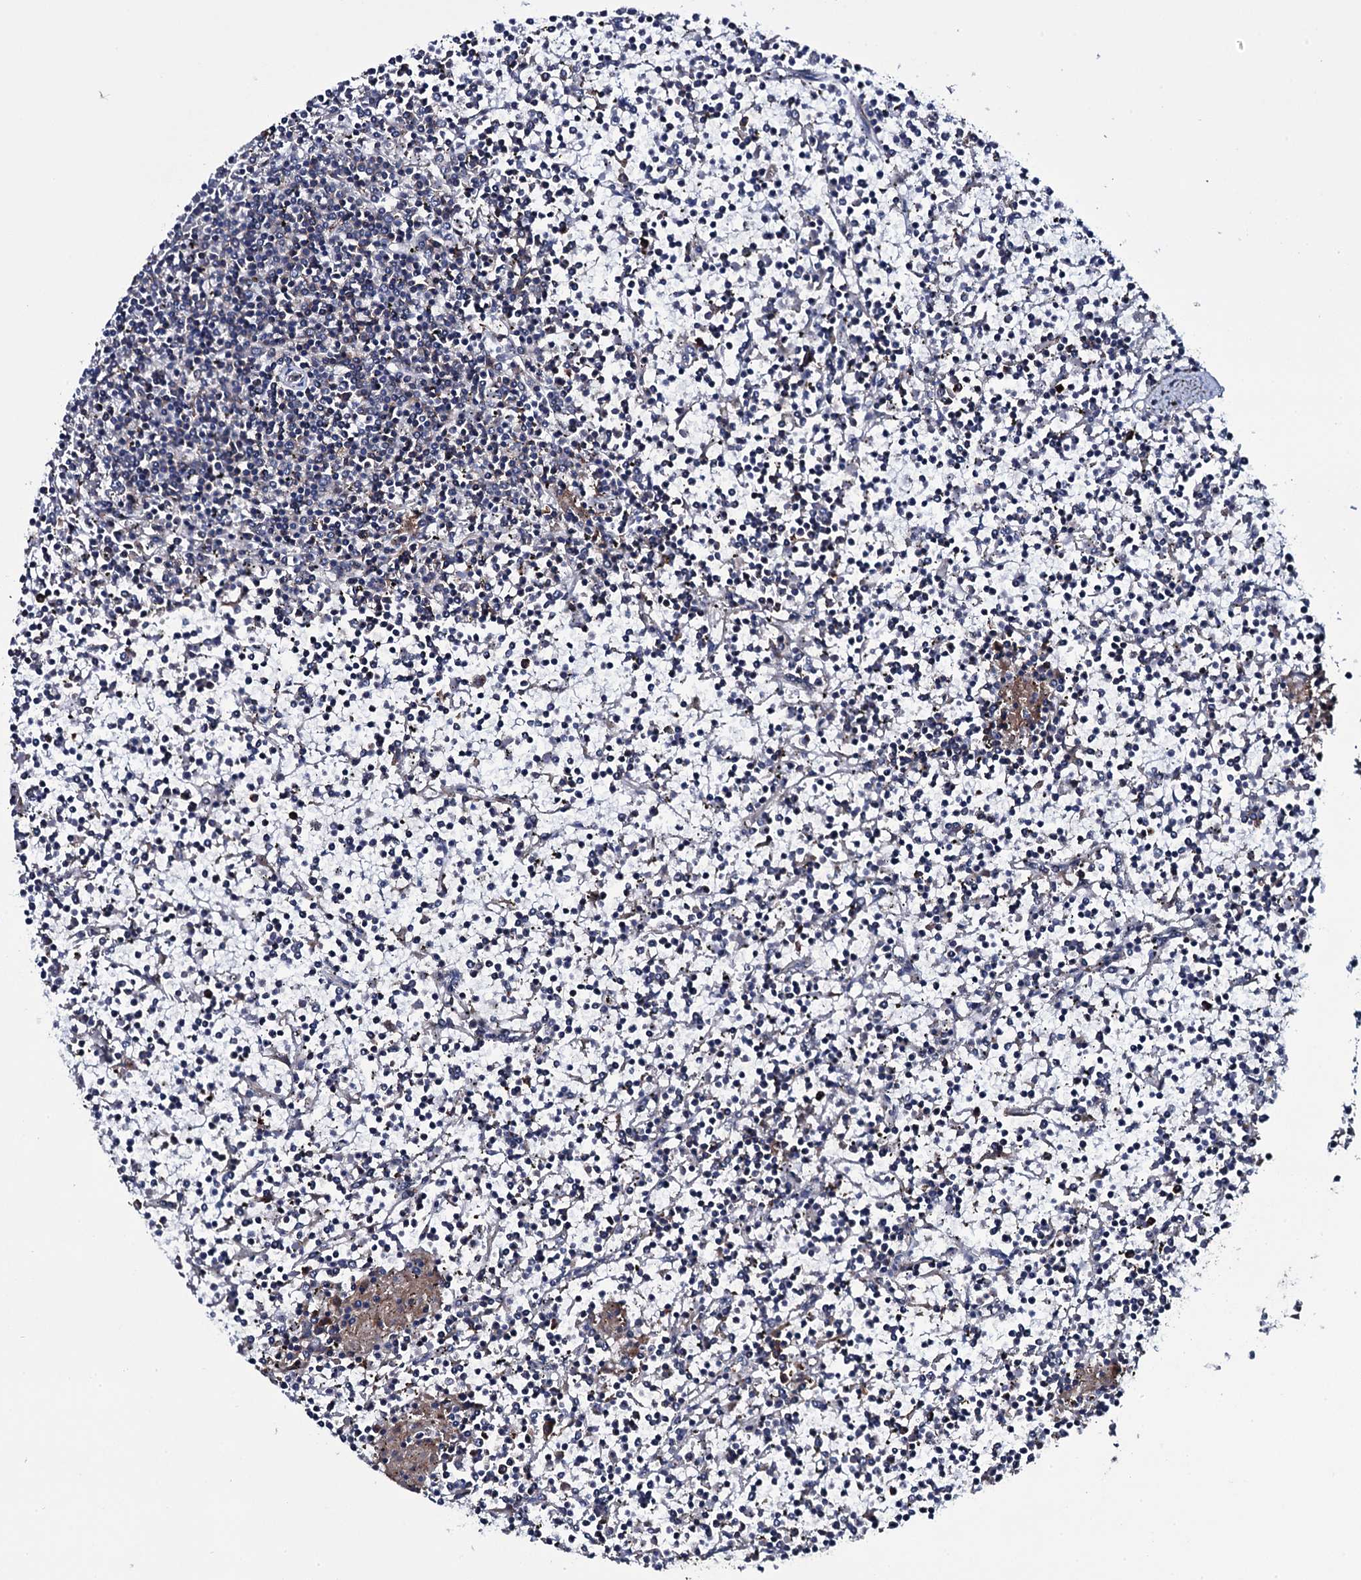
{"staining": {"intensity": "negative", "quantity": "none", "location": "none"}, "tissue": "lymphoma", "cell_type": "Tumor cells", "image_type": "cancer", "snomed": [{"axis": "morphology", "description": "Malignant lymphoma, non-Hodgkin's type, Low grade"}, {"axis": "topography", "description": "Spleen"}], "caption": "The histopathology image reveals no significant expression in tumor cells of lymphoma.", "gene": "VAMP8", "patient": {"sex": "female", "age": 19}}